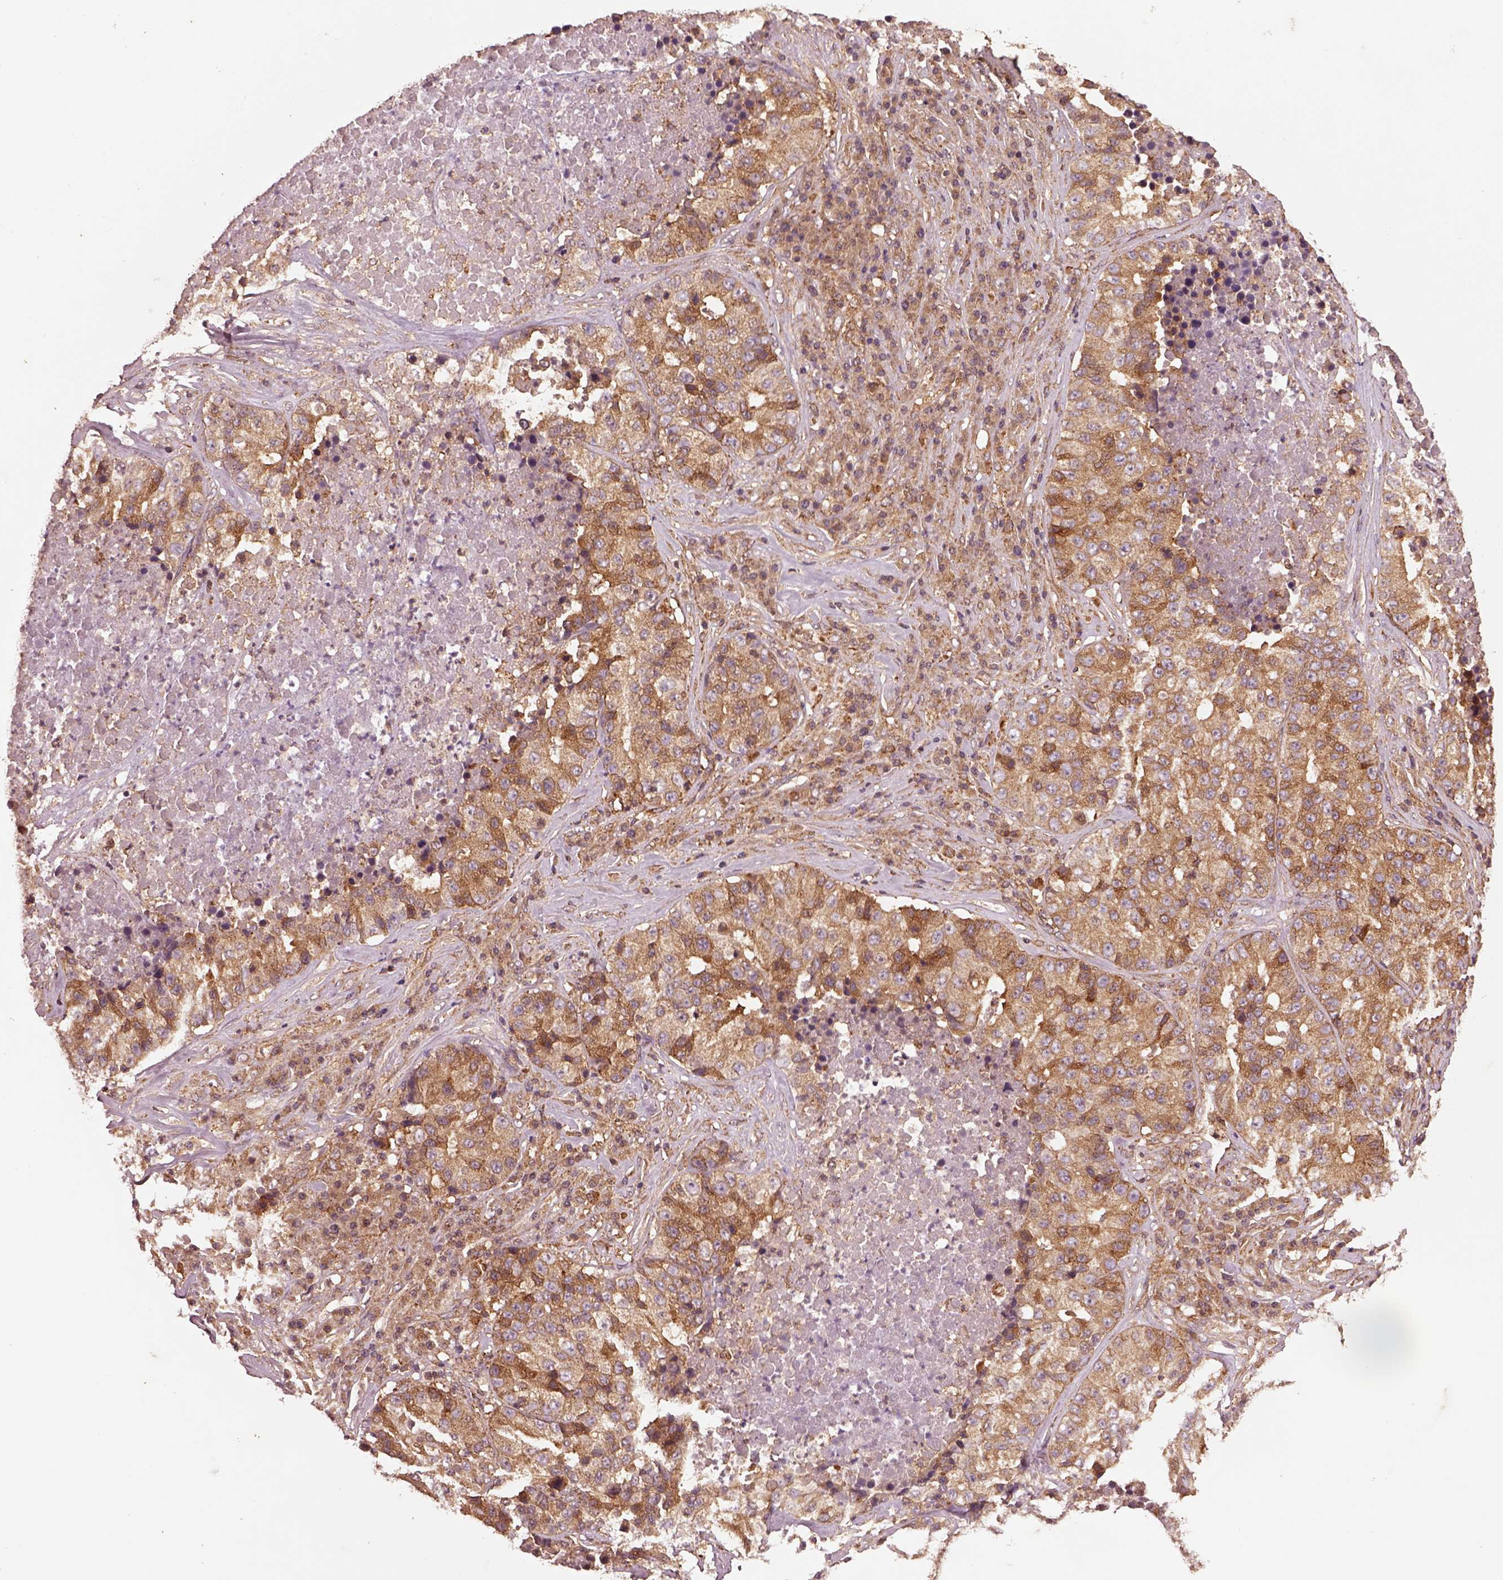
{"staining": {"intensity": "moderate", "quantity": "25%-75%", "location": "cytoplasmic/membranous"}, "tissue": "stomach cancer", "cell_type": "Tumor cells", "image_type": "cancer", "snomed": [{"axis": "morphology", "description": "Adenocarcinoma, NOS"}, {"axis": "topography", "description": "Stomach"}], "caption": "Tumor cells demonstrate medium levels of moderate cytoplasmic/membranous positivity in about 25%-75% of cells in stomach cancer (adenocarcinoma).", "gene": "WASHC2A", "patient": {"sex": "male", "age": 71}}